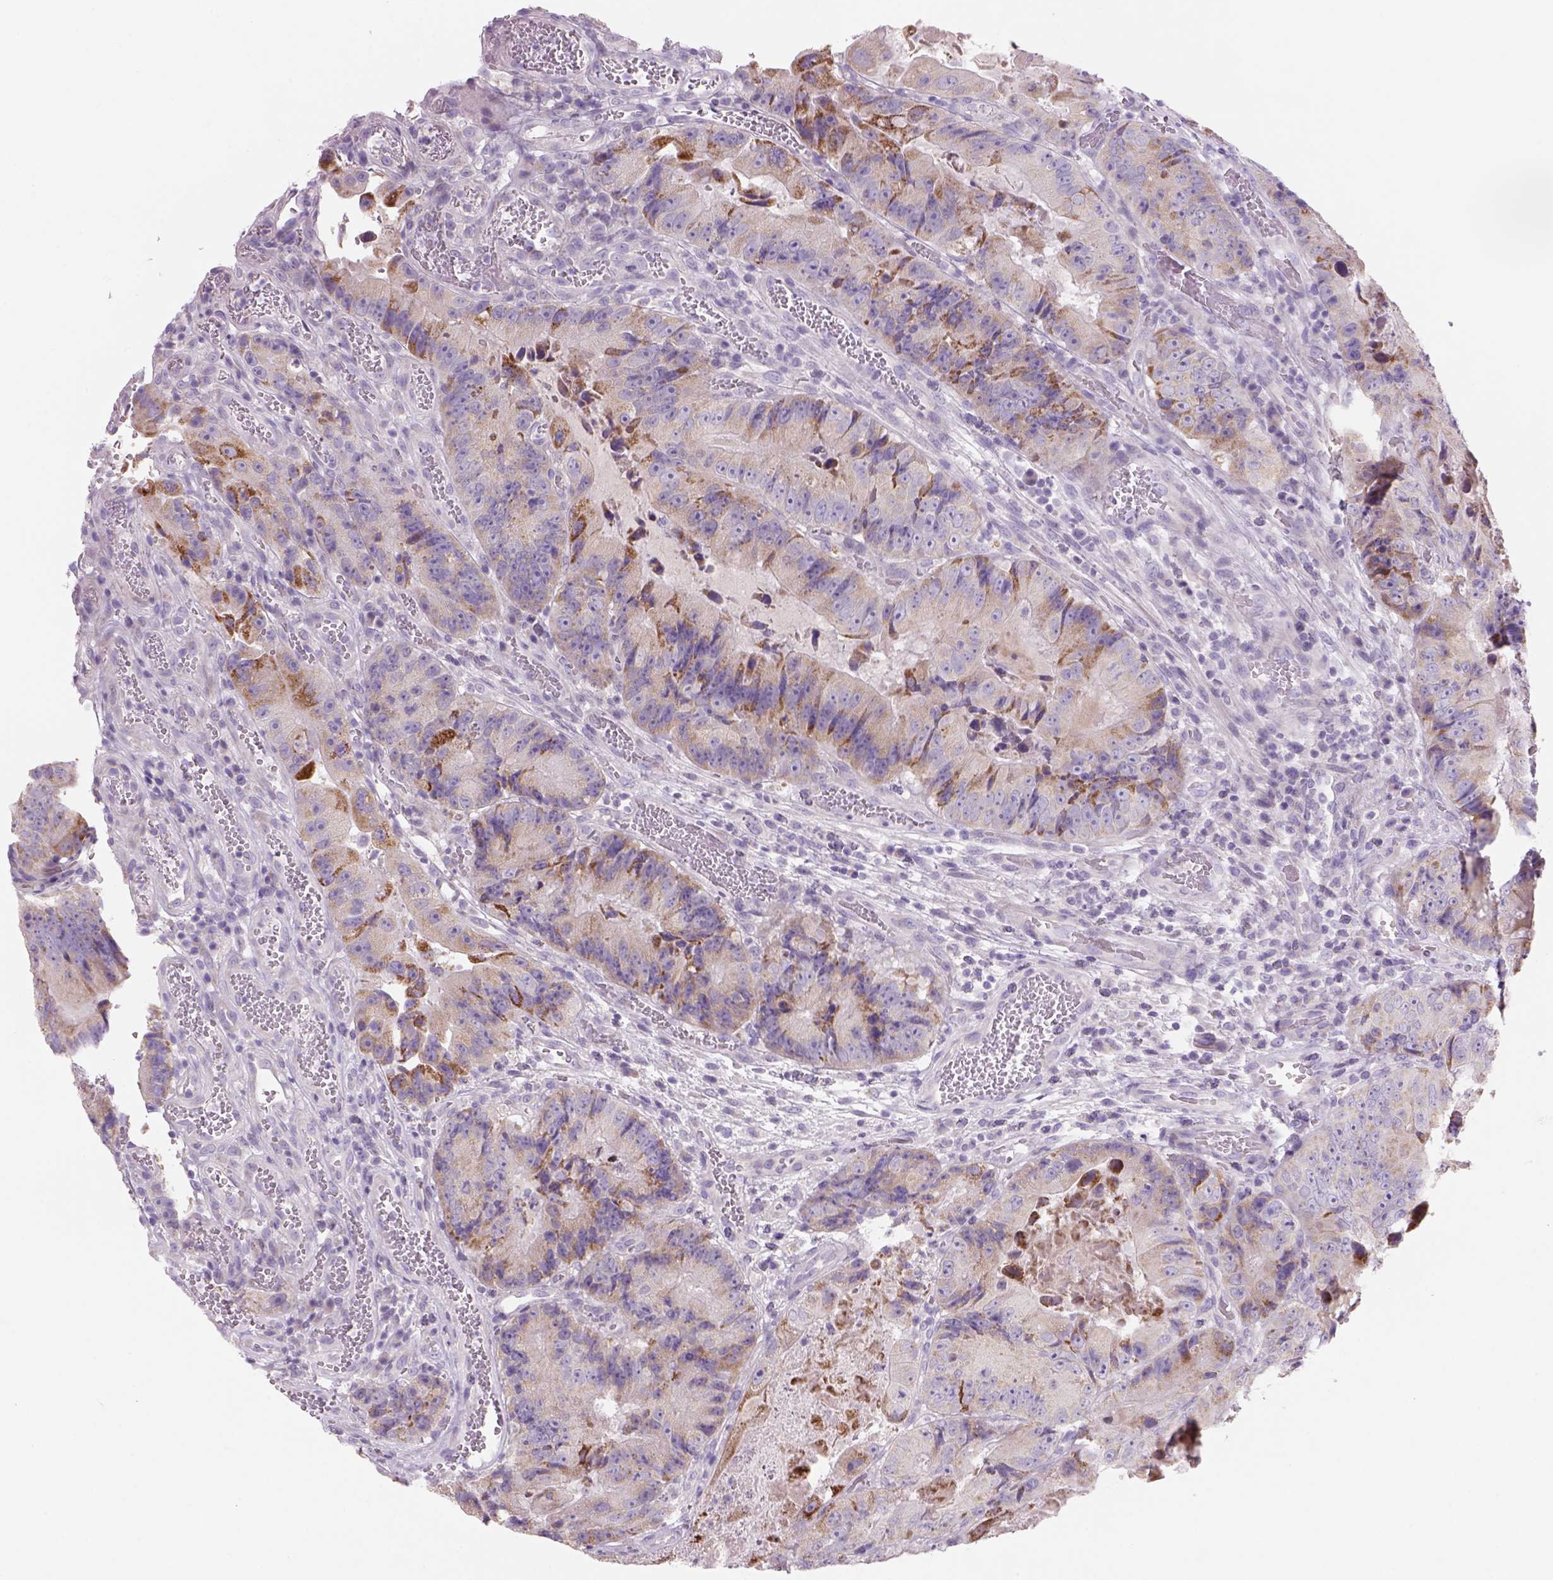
{"staining": {"intensity": "weak", "quantity": "25%-75%", "location": "cytoplasmic/membranous"}, "tissue": "colorectal cancer", "cell_type": "Tumor cells", "image_type": "cancer", "snomed": [{"axis": "morphology", "description": "Adenocarcinoma, NOS"}, {"axis": "topography", "description": "Colon"}], "caption": "There is low levels of weak cytoplasmic/membranous positivity in tumor cells of colorectal cancer (adenocarcinoma), as demonstrated by immunohistochemical staining (brown color).", "gene": "ADGRV1", "patient": {"sex": "female", "age": 86}}